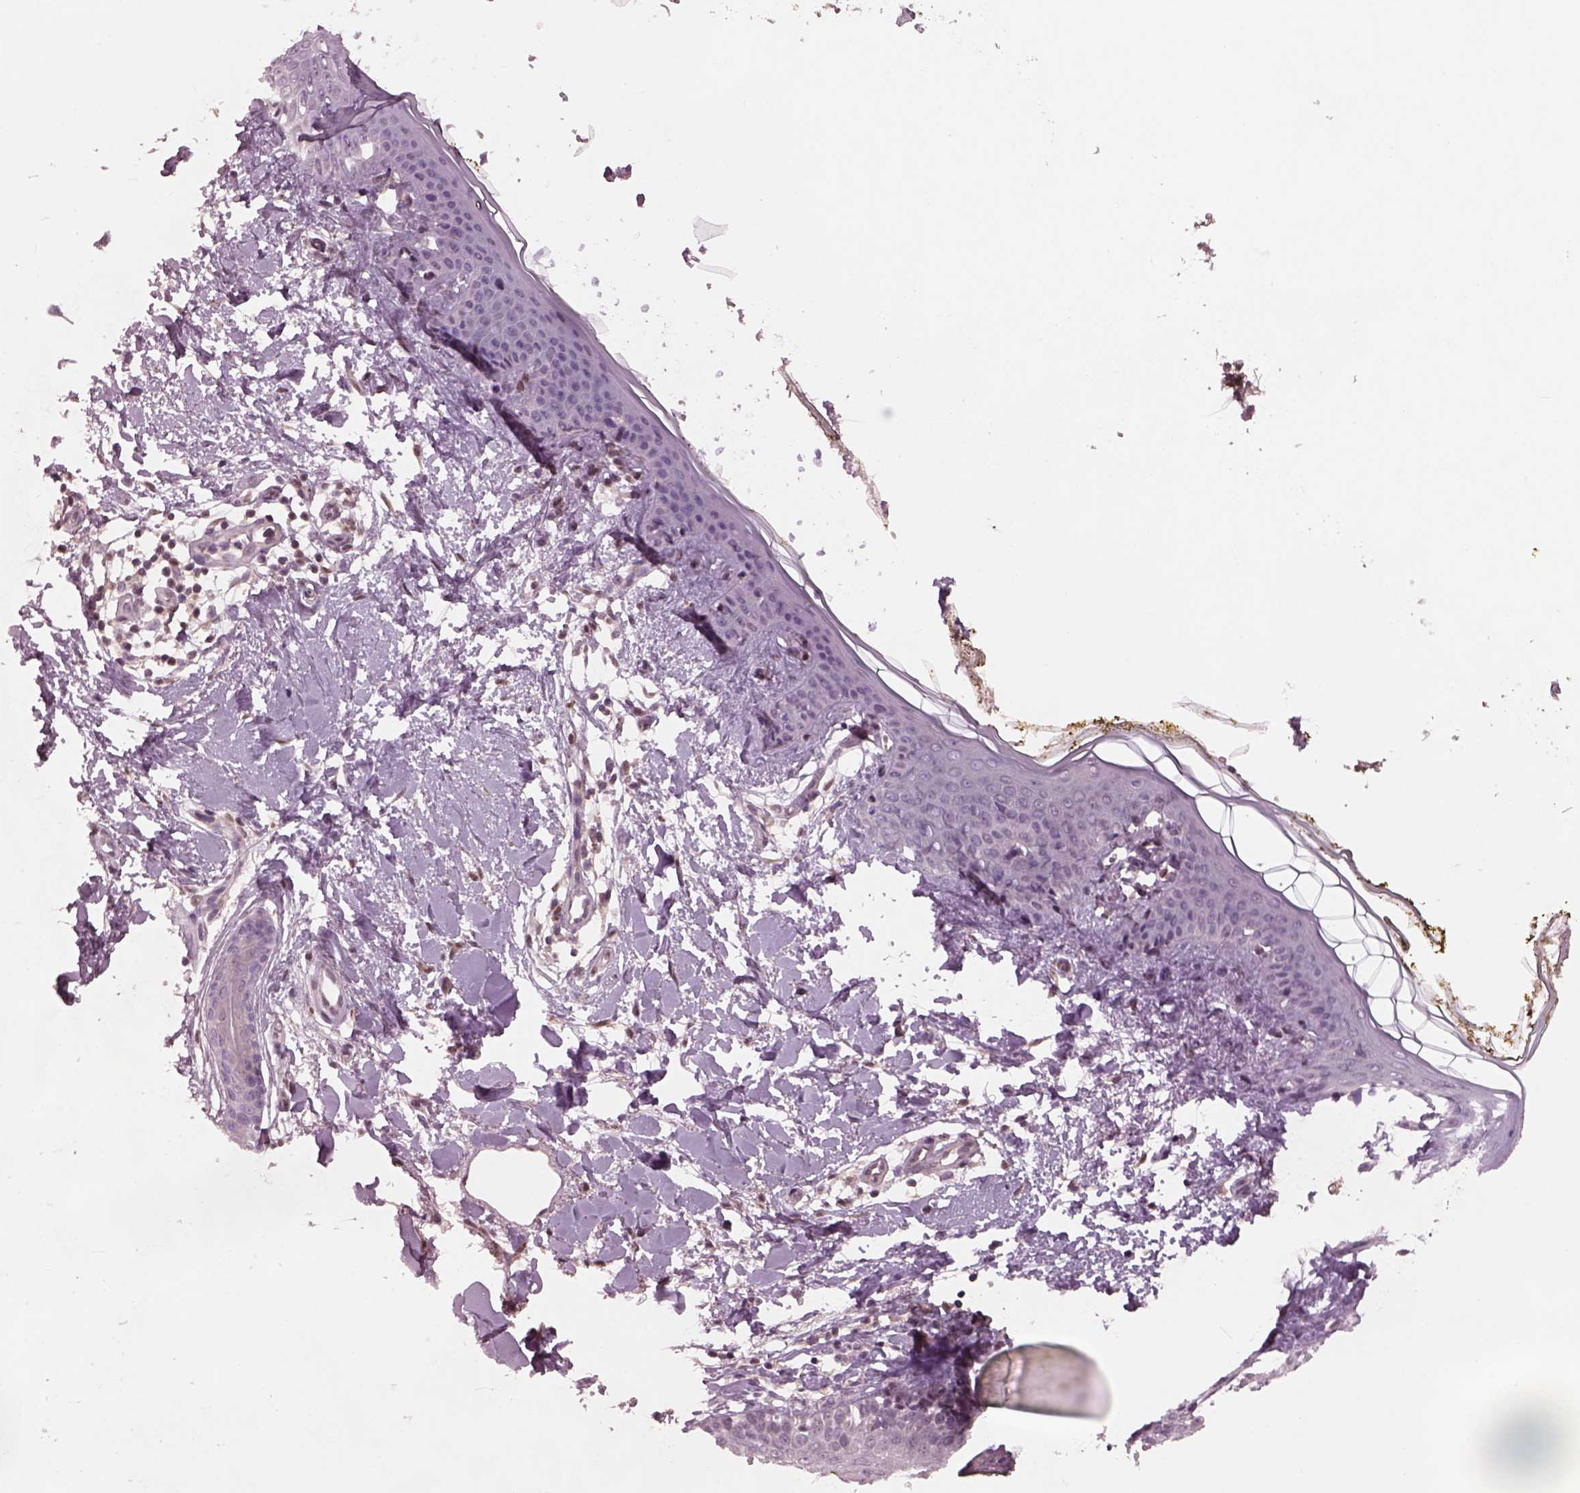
{"staining": {"intensity": "negative", "quantity": "none", "location": "none"}, "tissue": "skin", "cell_type": "Fibroblasts", "image_type": "normal", "snomed": [{"axis": "morphology", "description": "Normal tissue, NOS"}, {"axis": "topography", "description": "Skin"}], "caption": "DAB (3,3'-diaminobenzidine) immunohistochemical staining of normal human skin displays no significant staining in fibroblasts. Brightfield microscopy of immunohistochemistry stained with DAB (3,3'-diaminobenzidine) (brown) and hematoxylin (blue), captured at high magnification.", "gene": "SRI", "patient": {"sex": "female", "age": 34}}